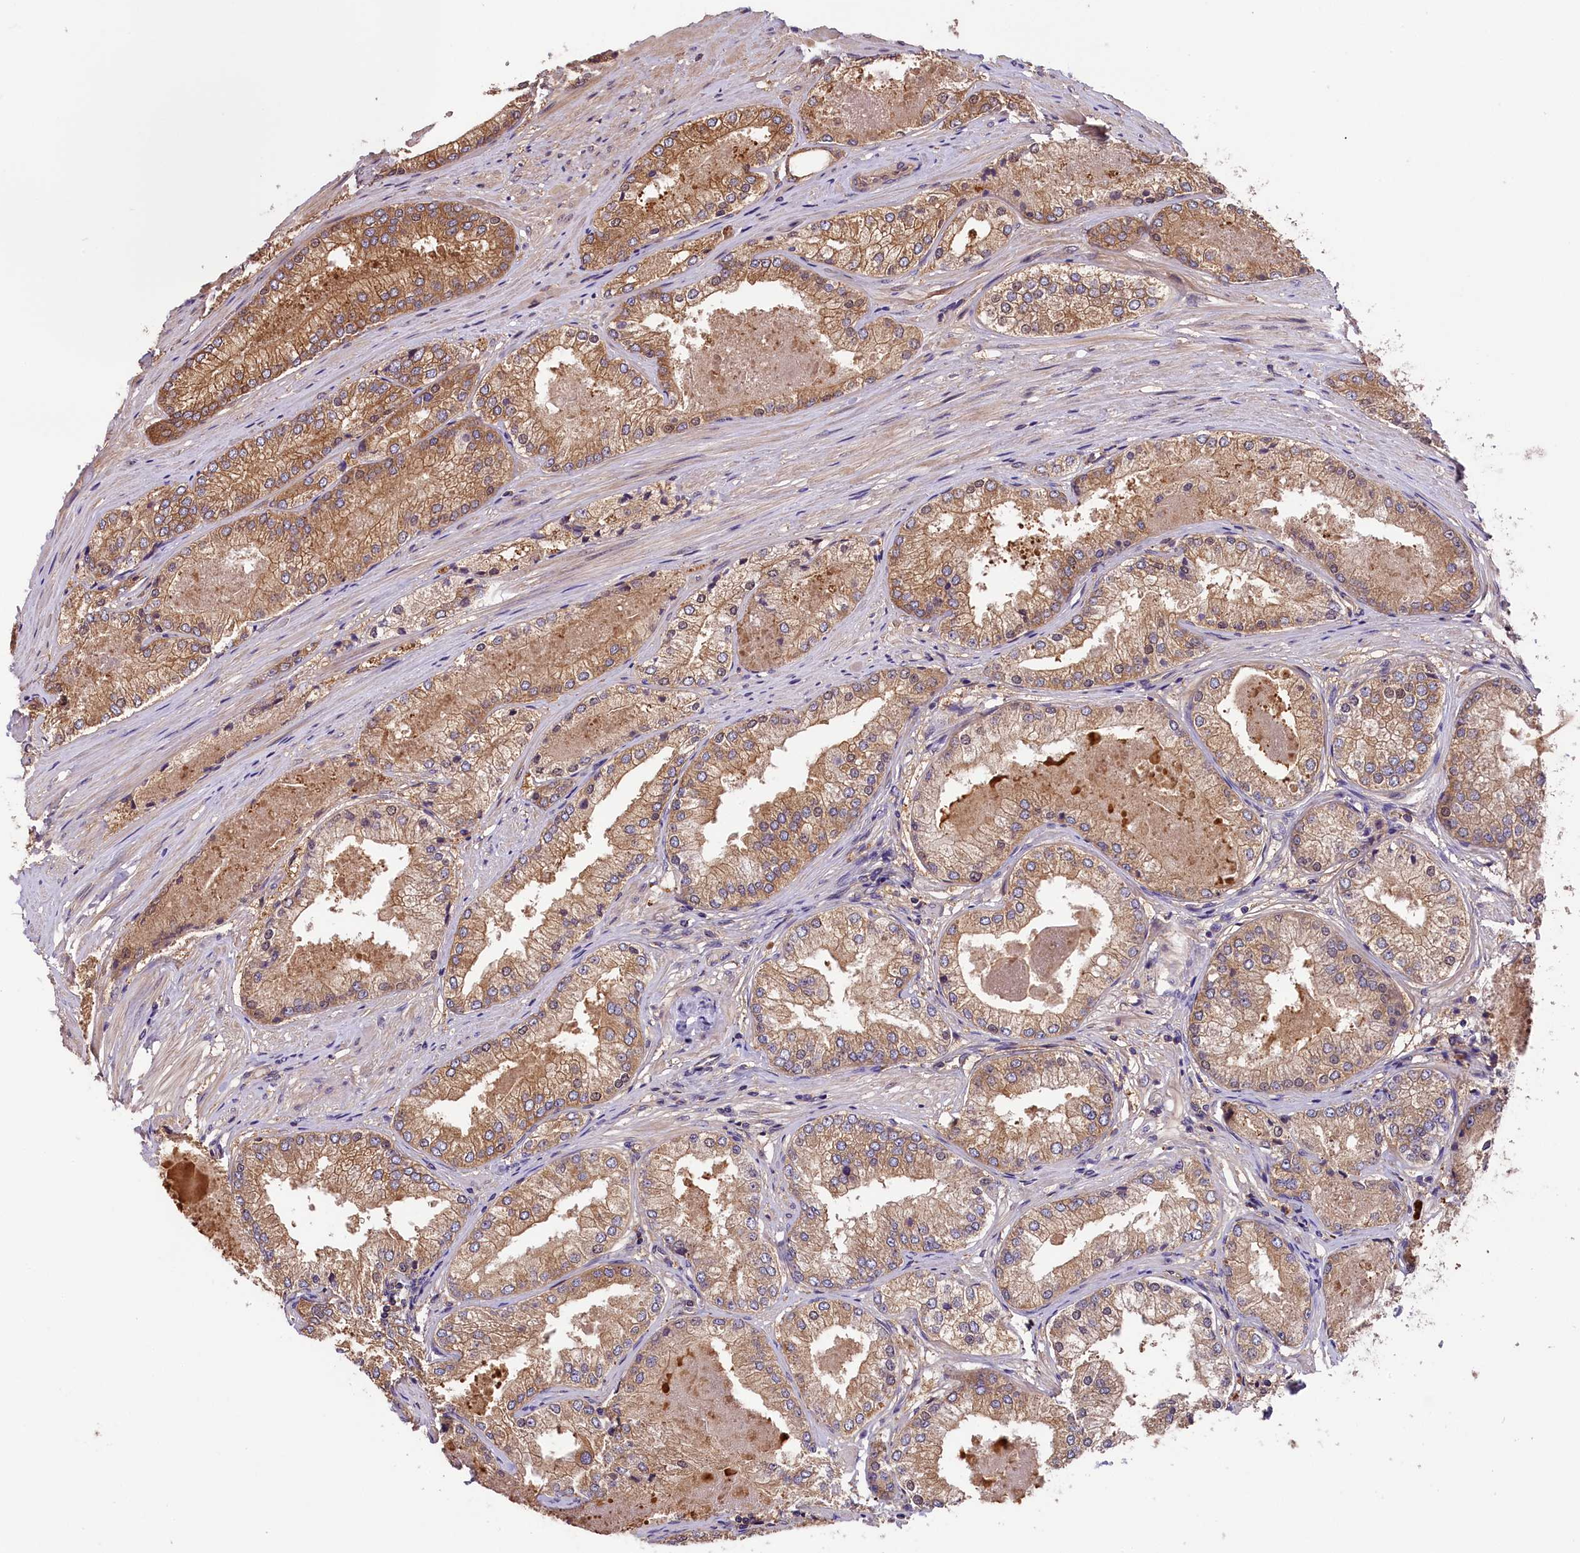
{"staining": {"intensity": "moderate", "quantity": ">75%", "location": "cytoplasmic/membranous"}, "tissue": "prostate cancer", "cell_type": "Tumor cells", "image_type": "cancer", "snomed": [{"axis": "morphology", "description": "Adenocarcinoma, Low grade"}, {"axis": "topography", "description": "Prostate"}], "caption": "Protein expression analysis of human low-grade adenocarcinoma (prostate) reveals moderate cytoplasmic/membranous staining in about >75% of tumor cells.", "gene": "SETD6", "patient": {"sex": "male", "age": 68}}